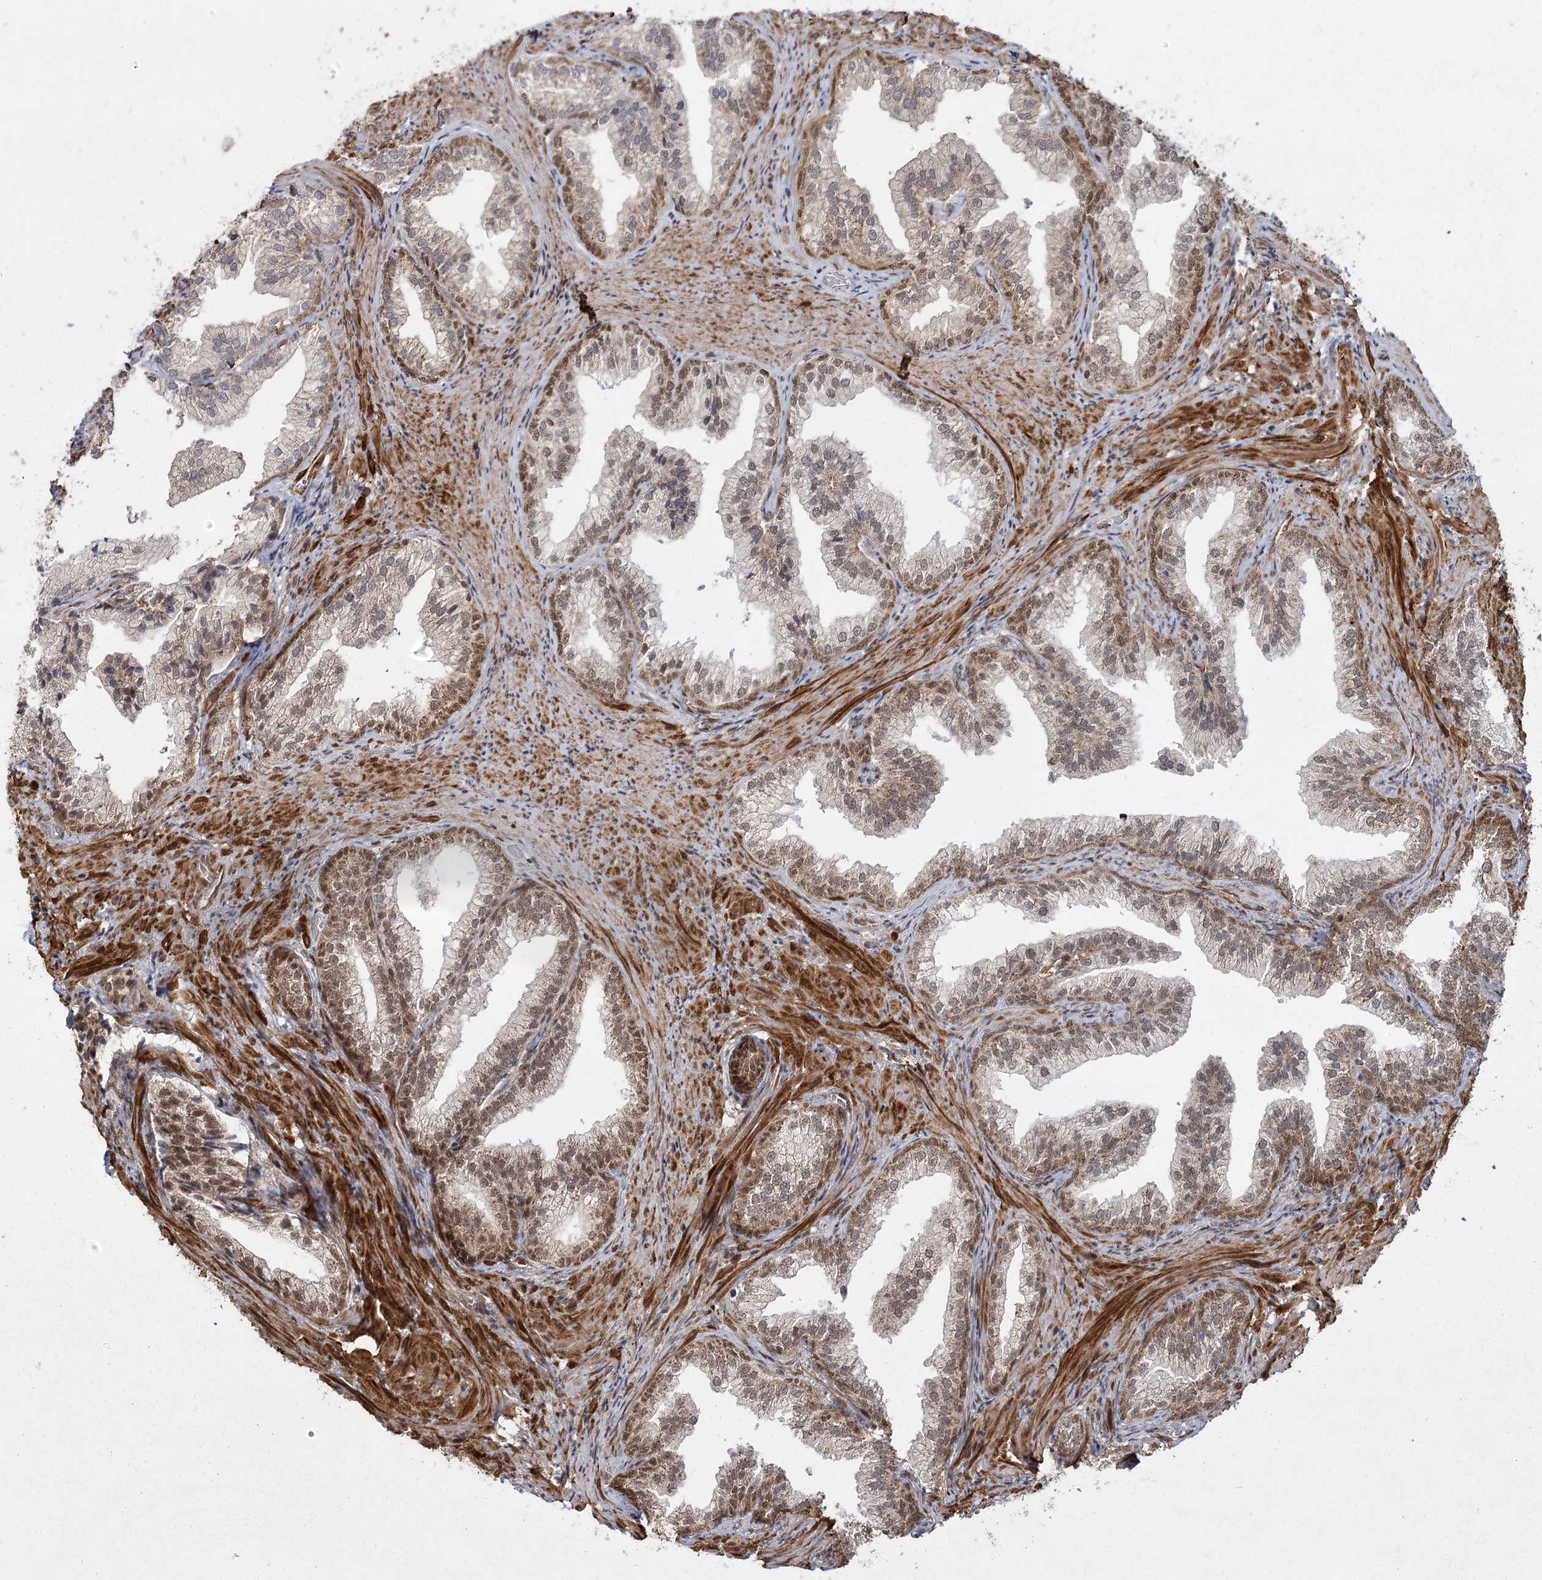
{"staining": {"intensity": "moderate", "quantity": "25%-75%", "location": "cytoplasmic/membranous,nuclear"}, "tissue": "prostate", "cell_type": "Glandular cells", "image_type": "normal", "snomed": [{"axis": "morphology", "description": "Normal tissue, NOS"}, {"axis": "topography", "description": "Prostate"}], "caption": "Protein positivity by immunohistochemistry displays moderate cytoplasmic/membranous,nuclear expression in about 25%-75% of glandular cells in unremarkable prostate.", "gene": "ZCCHC24", "patient": {"sex": "male", "age": 76}}